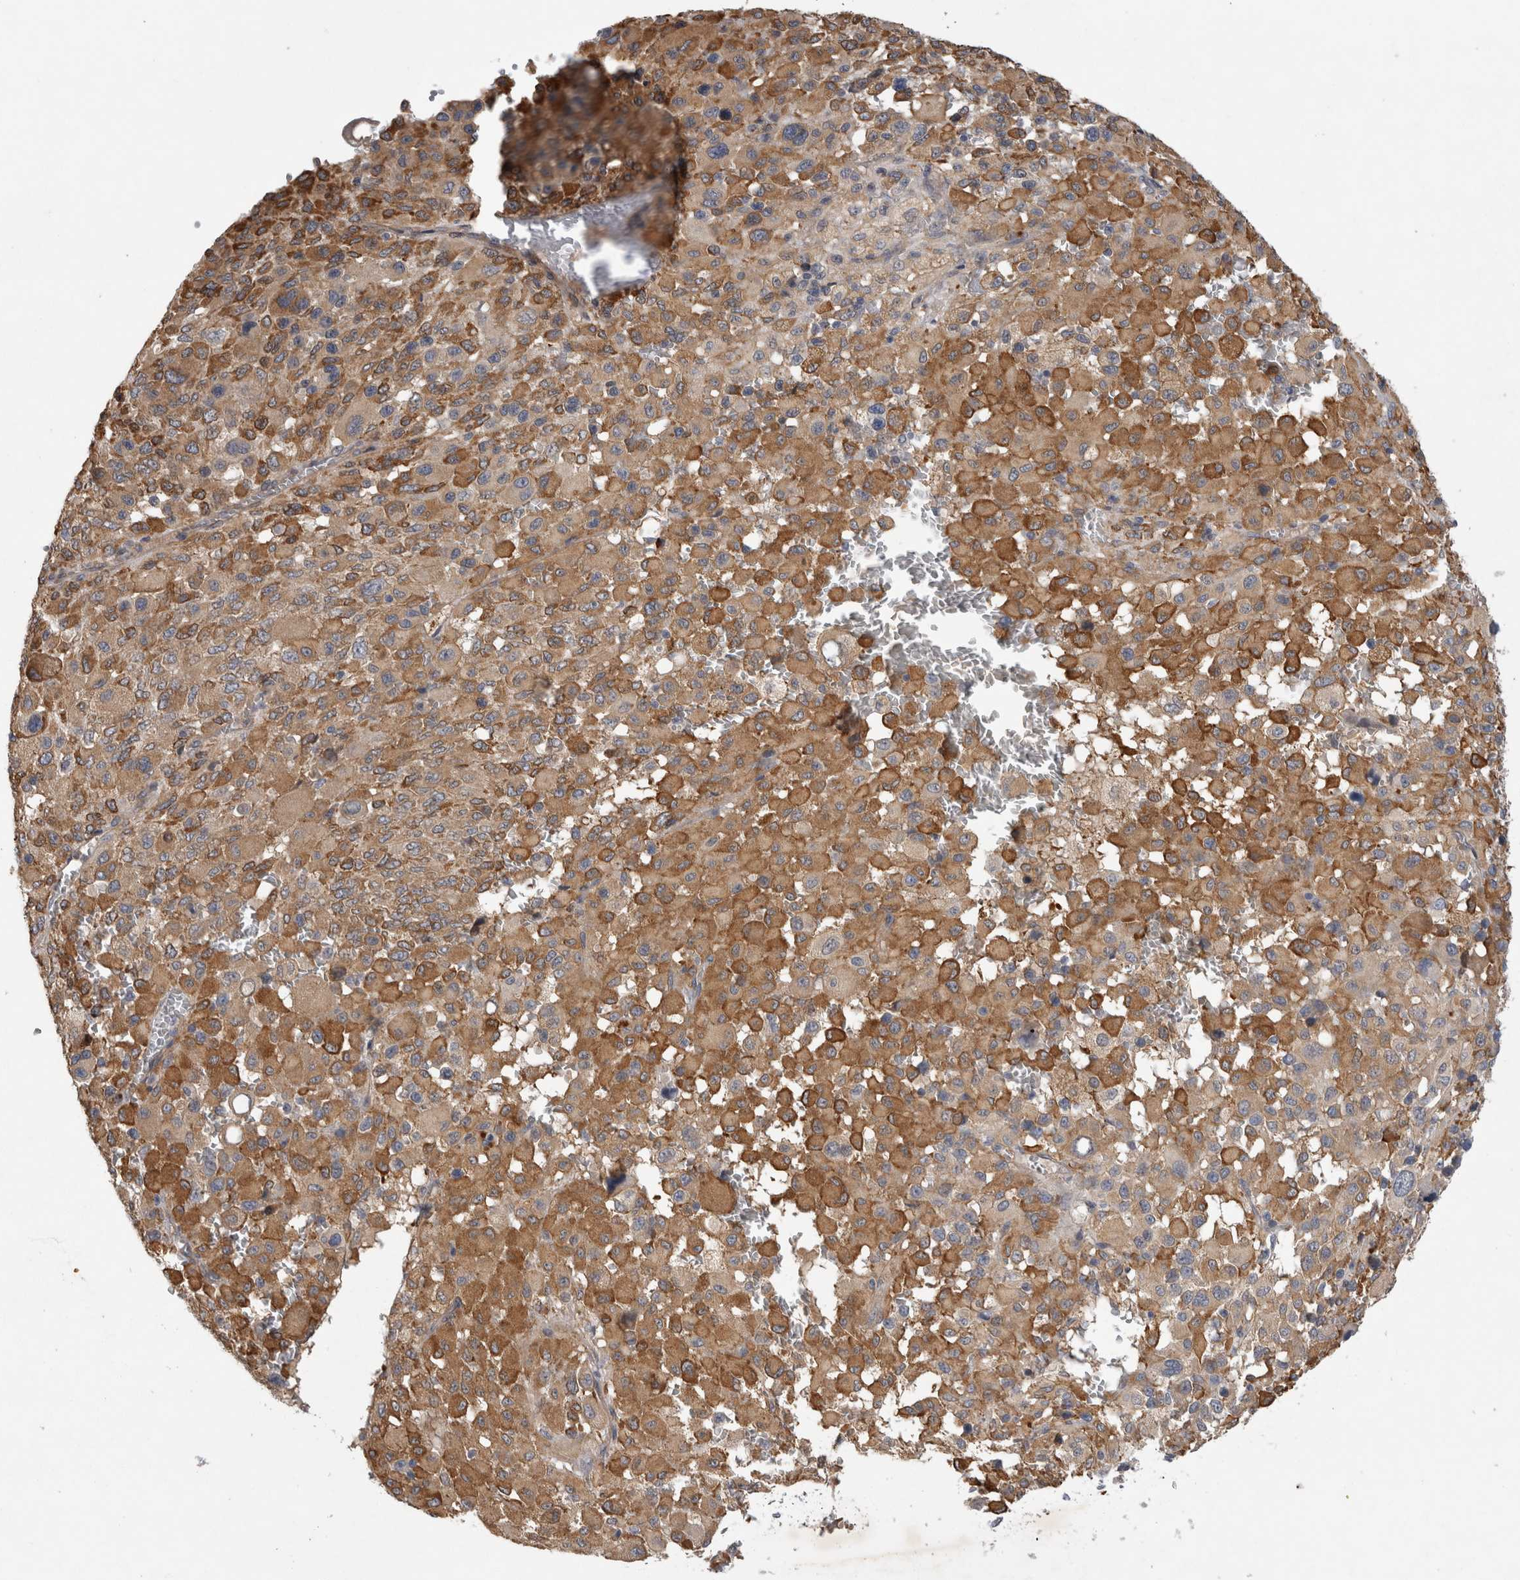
{"staining": {"intensity": "moderate", "quantity": ">75%", "location": "cytoplasmic/membranous"}, "tissue": "melanoma", "cell_type": "Tumor cells", "image_type": "cancer", "snomed": [{"axis": "morphology", "description": "Malignant melanoma, Metastatic site"}, {"axis": "topography", "description": "Skin"}], "caption": "High-power microscopy captured an immunohistochemistry (IHC) micrograph of melanoma, revealing moderate cytoplasmic/membranous expression in about >75% of tumor cells.", "gene": "ANKFY1", "patient": {"sex": "female", "age": 74}}